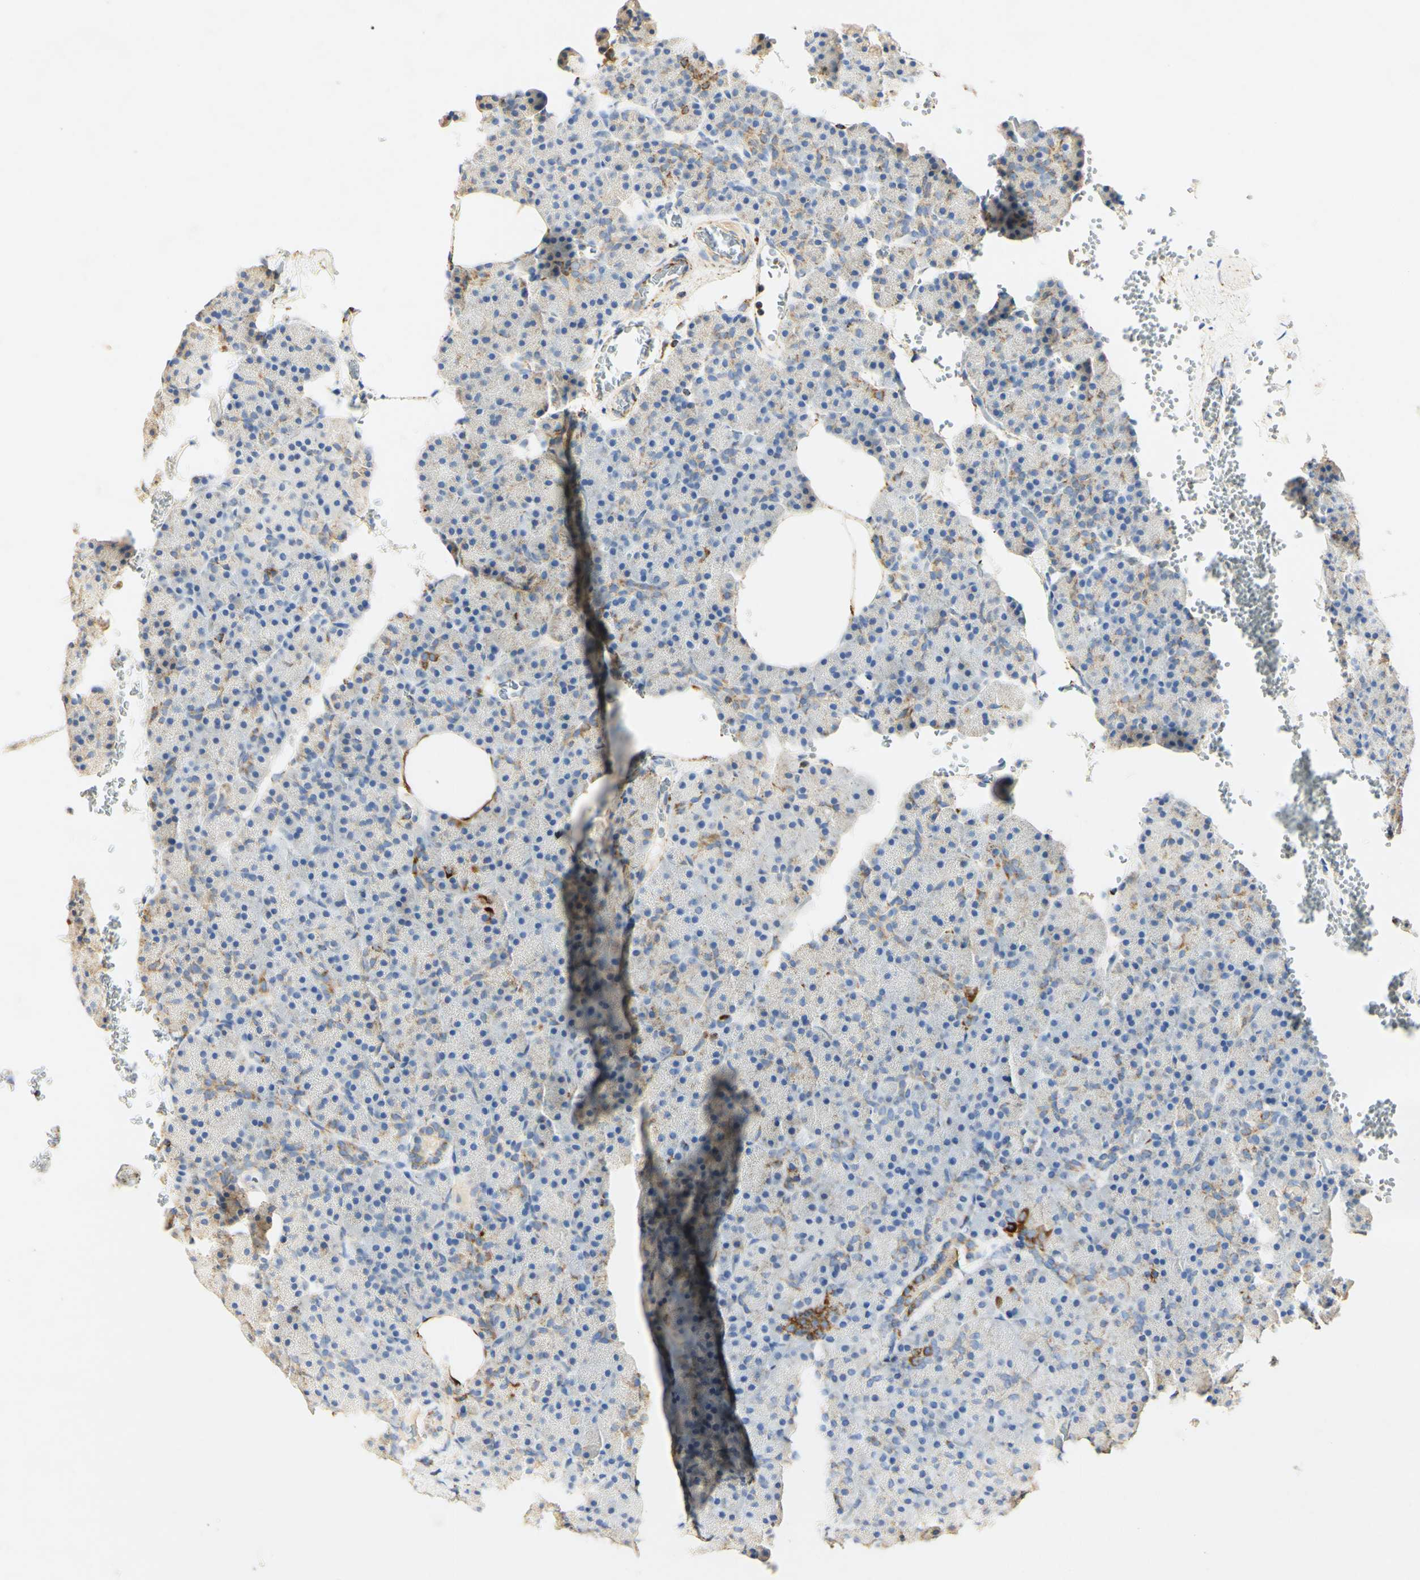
{"staining": {"intensity": "negative", "quantity": "none", "location": "none"}, "tissue": "pancreas", "cell_type": "Exocrine glandular cells", "image_type": "normal", "snomed": [{"axis": "morphology", "description": "Normal tissue, NOS"}, {"axis": "topography", "description": "Pancreas"}], "caption": "A high-resolution histopathology image shows immunohistochemistry (IHC) staining of benign pancreas, which displays no significant positivity in exocrine glandular cells. The staining is performed using DAB (3,3'-diaminobenzidine) brown chromogen with nuclei counter-stained in using hematoxylin.", "gene": "OXCT1", "patient": {"sex": "female", "age": 35}}